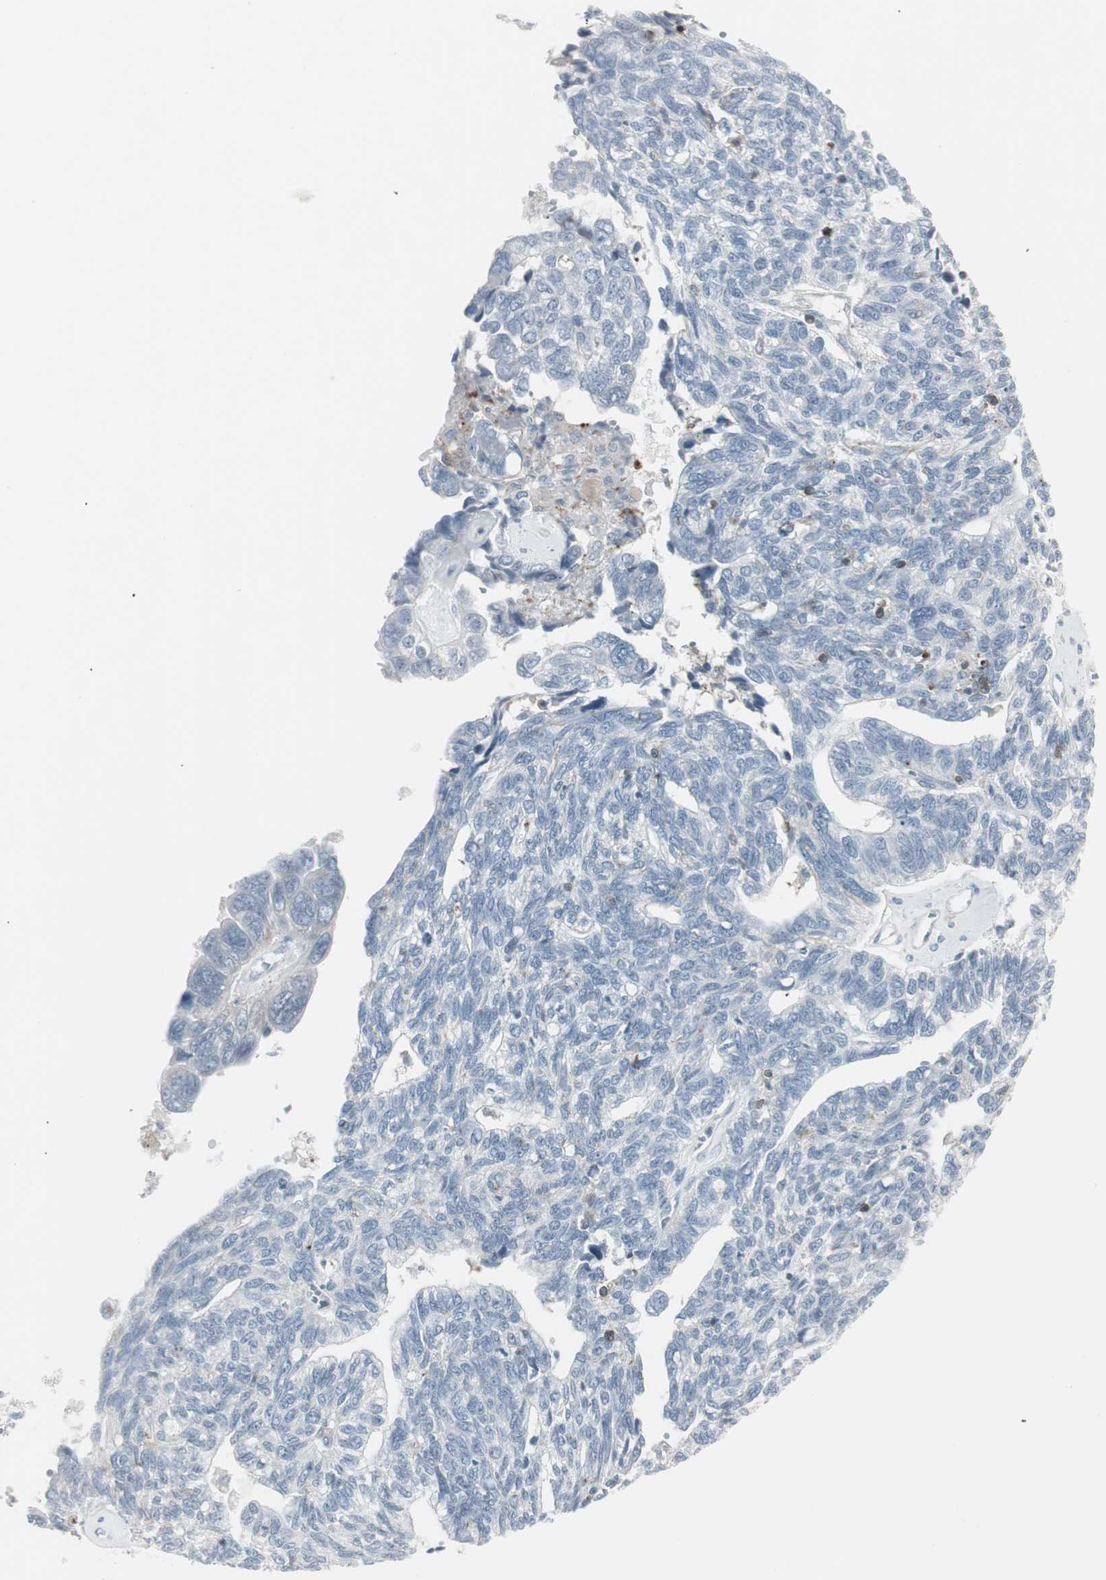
{"staining": {"intensity": "negative", "quantity": "none", "location": "none"}, "tissue": "ovarian cancer", "cell_type": "Tumor cells", "image_type": "cancer", "snomed": [{"axis": "morphology", "description": "Cystadenocarcinoma, serous, NOS"}, {"axis": "topography", "description": "Ovary"}], "caption": "Immunohistochemical staining of human ovarian cancer (serous cystadenocarcinoma) exhibits no significant expression in tumor cells.", "gene": "MAP4K4", "patient": {"sex": "female", "age": 79}}